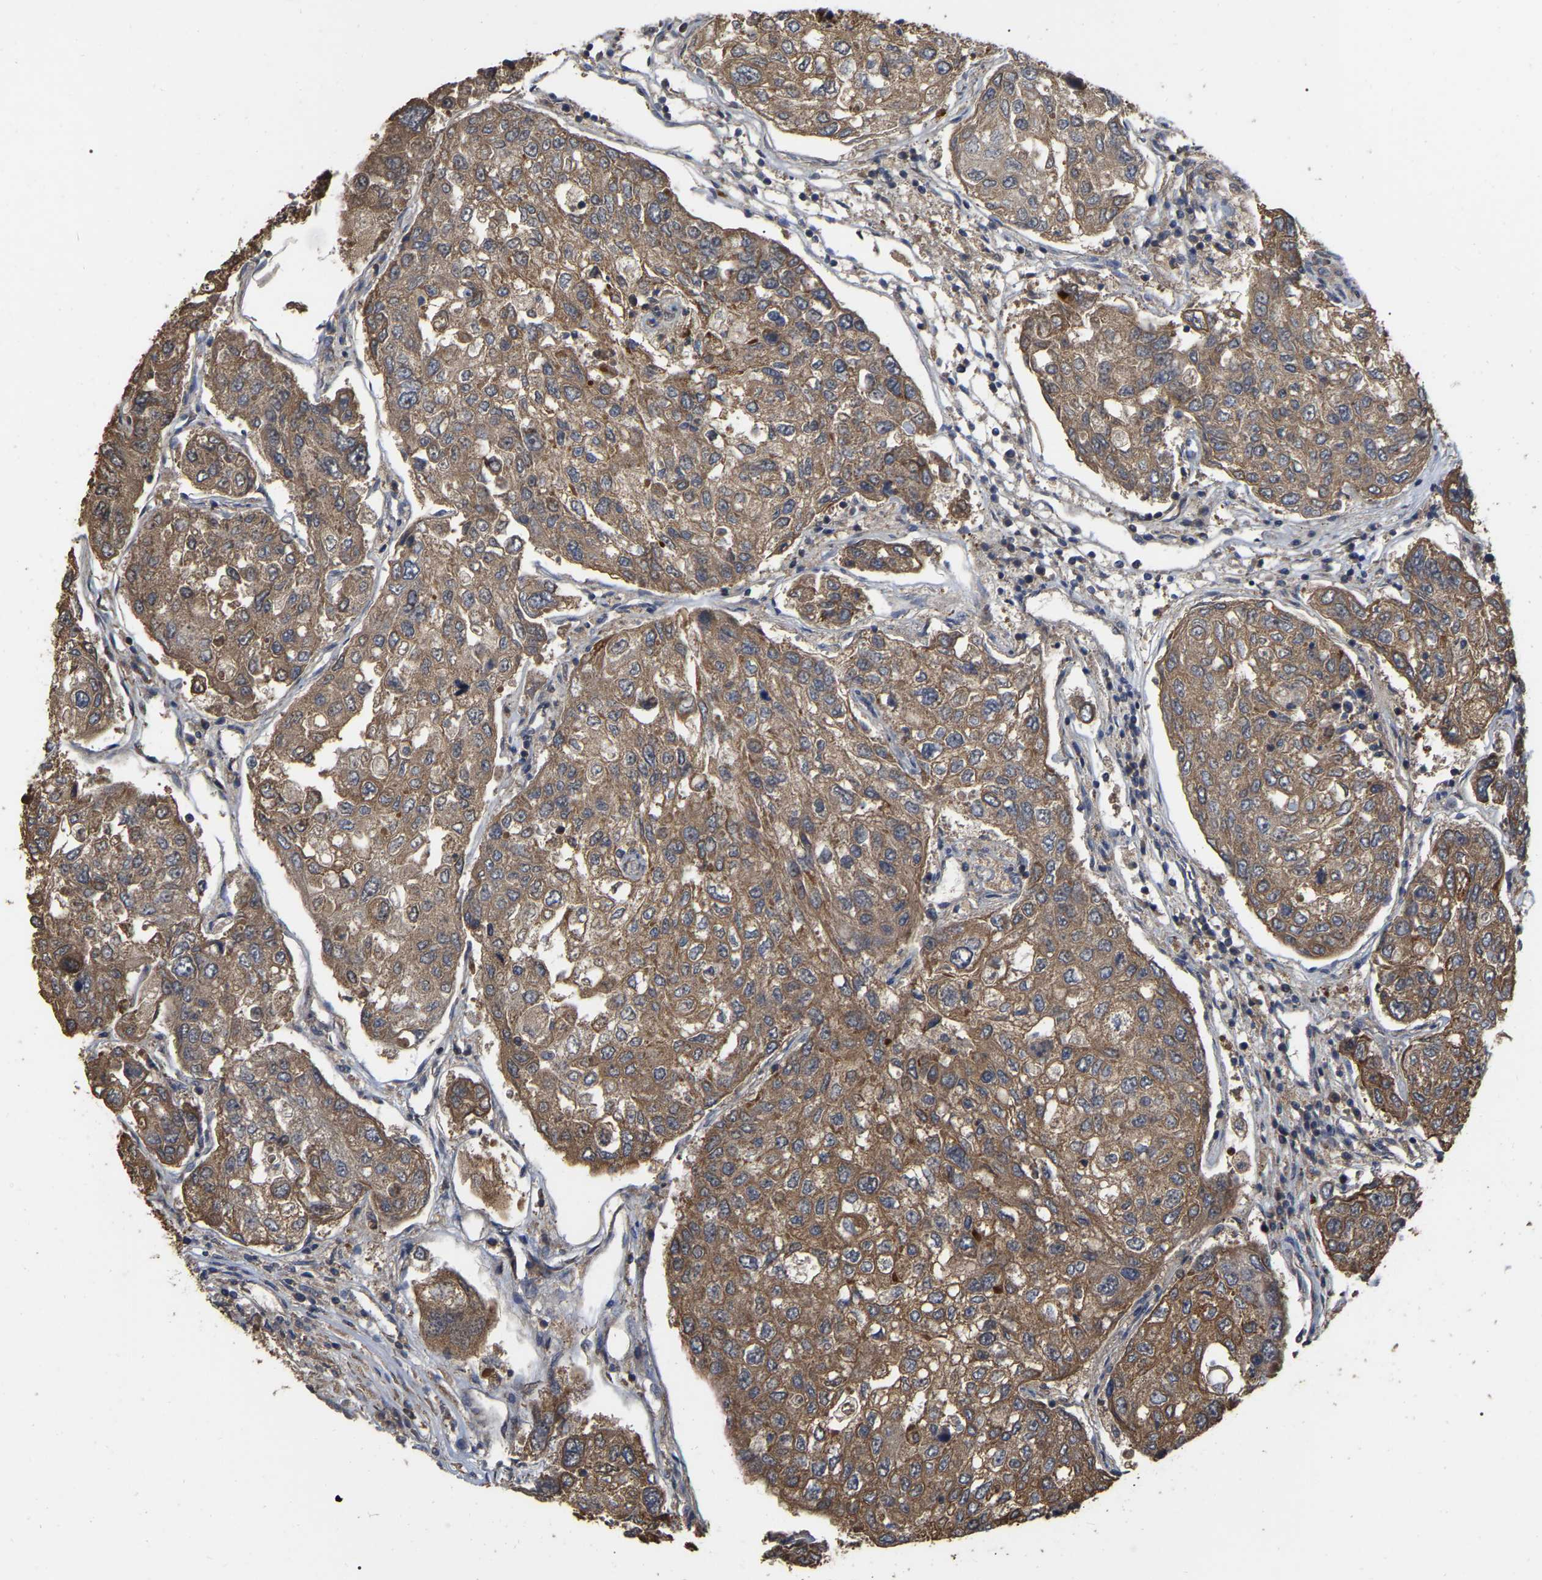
{"staining": {"intensity": "moderate", "quantity": ">75%", "location": "cytoplasmic/membranous"}, "tissue": "urothelial cancer", "cell_type": "Tumor cells", "image_type": "cancer", "snomed": [{"axis": "morphology", "description": "Urothelial carcinoma, High grade"}, {"axis": "topography", "description": "Lymph node"}, {"axis": "topography", "description": "Urinary bladder"}], "caption": "Urothelial cancer stained with IHC reveals moderate cytoplasmic/membranous staining in approximately >75% of tumor cells. (DAB IHC with brightfield microscopy, high magnification).", "gene": "FAM219A", "patient": {"sex": "male", "age": 51}}